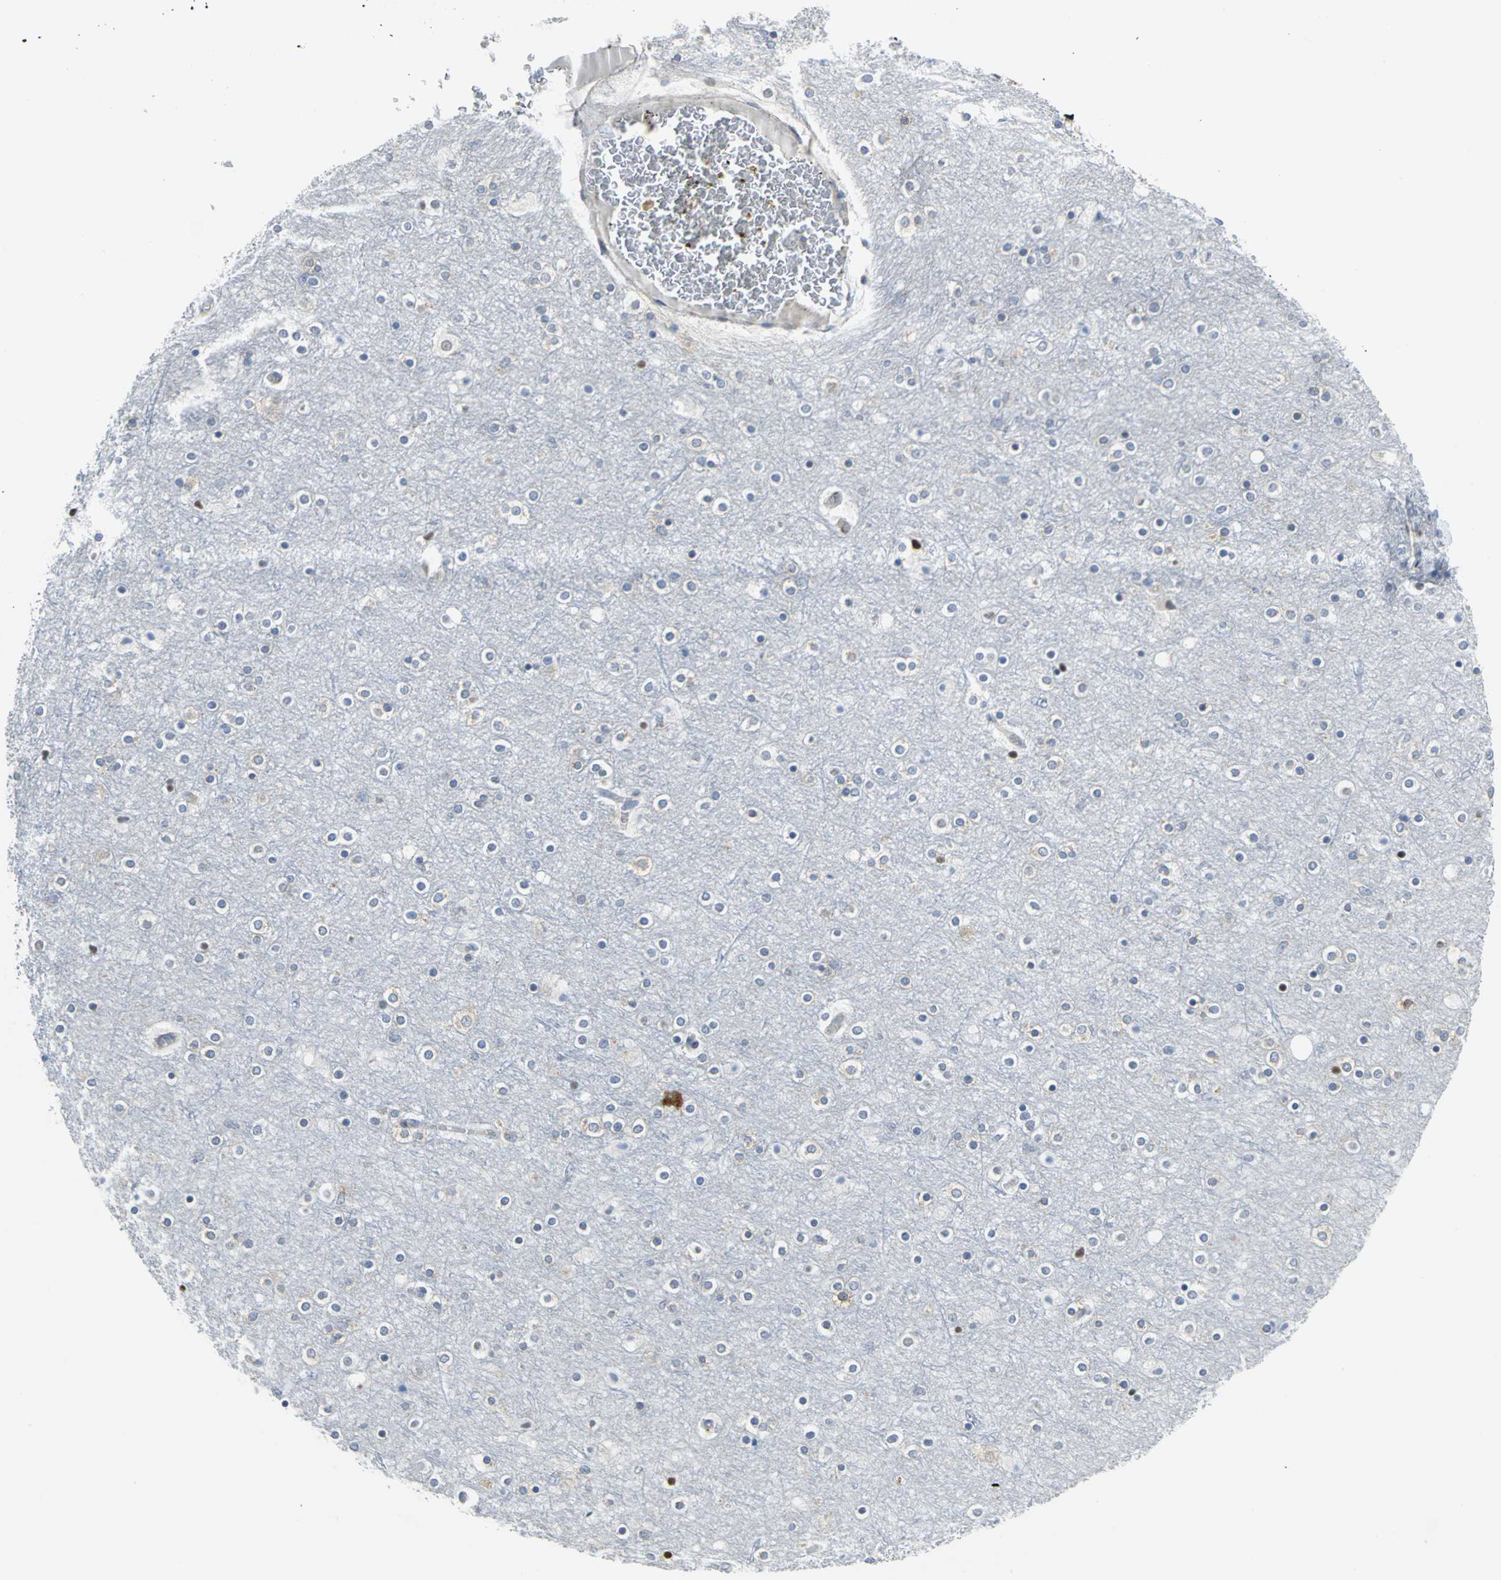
{"staining": {"intensity": "negative", "quantity": "none", "location": "none"}, "tissue": "cerebral cortex", "cell_type": "Endothelial cells", "image_type": "normal", "snomed": [{"axis": "morphology", "description": "Normal tissue, NOS"}, {"axis": "topography", "description": "Cerebral cortex"}], "caption": "Protein analysis of normal cerebral cortex reveals no significant positivity in endothelial cells. (IHC, brightfield microscopy, high magnification).", "gene": "YBX1", "patient": {"sex": "female", "age": 54}}